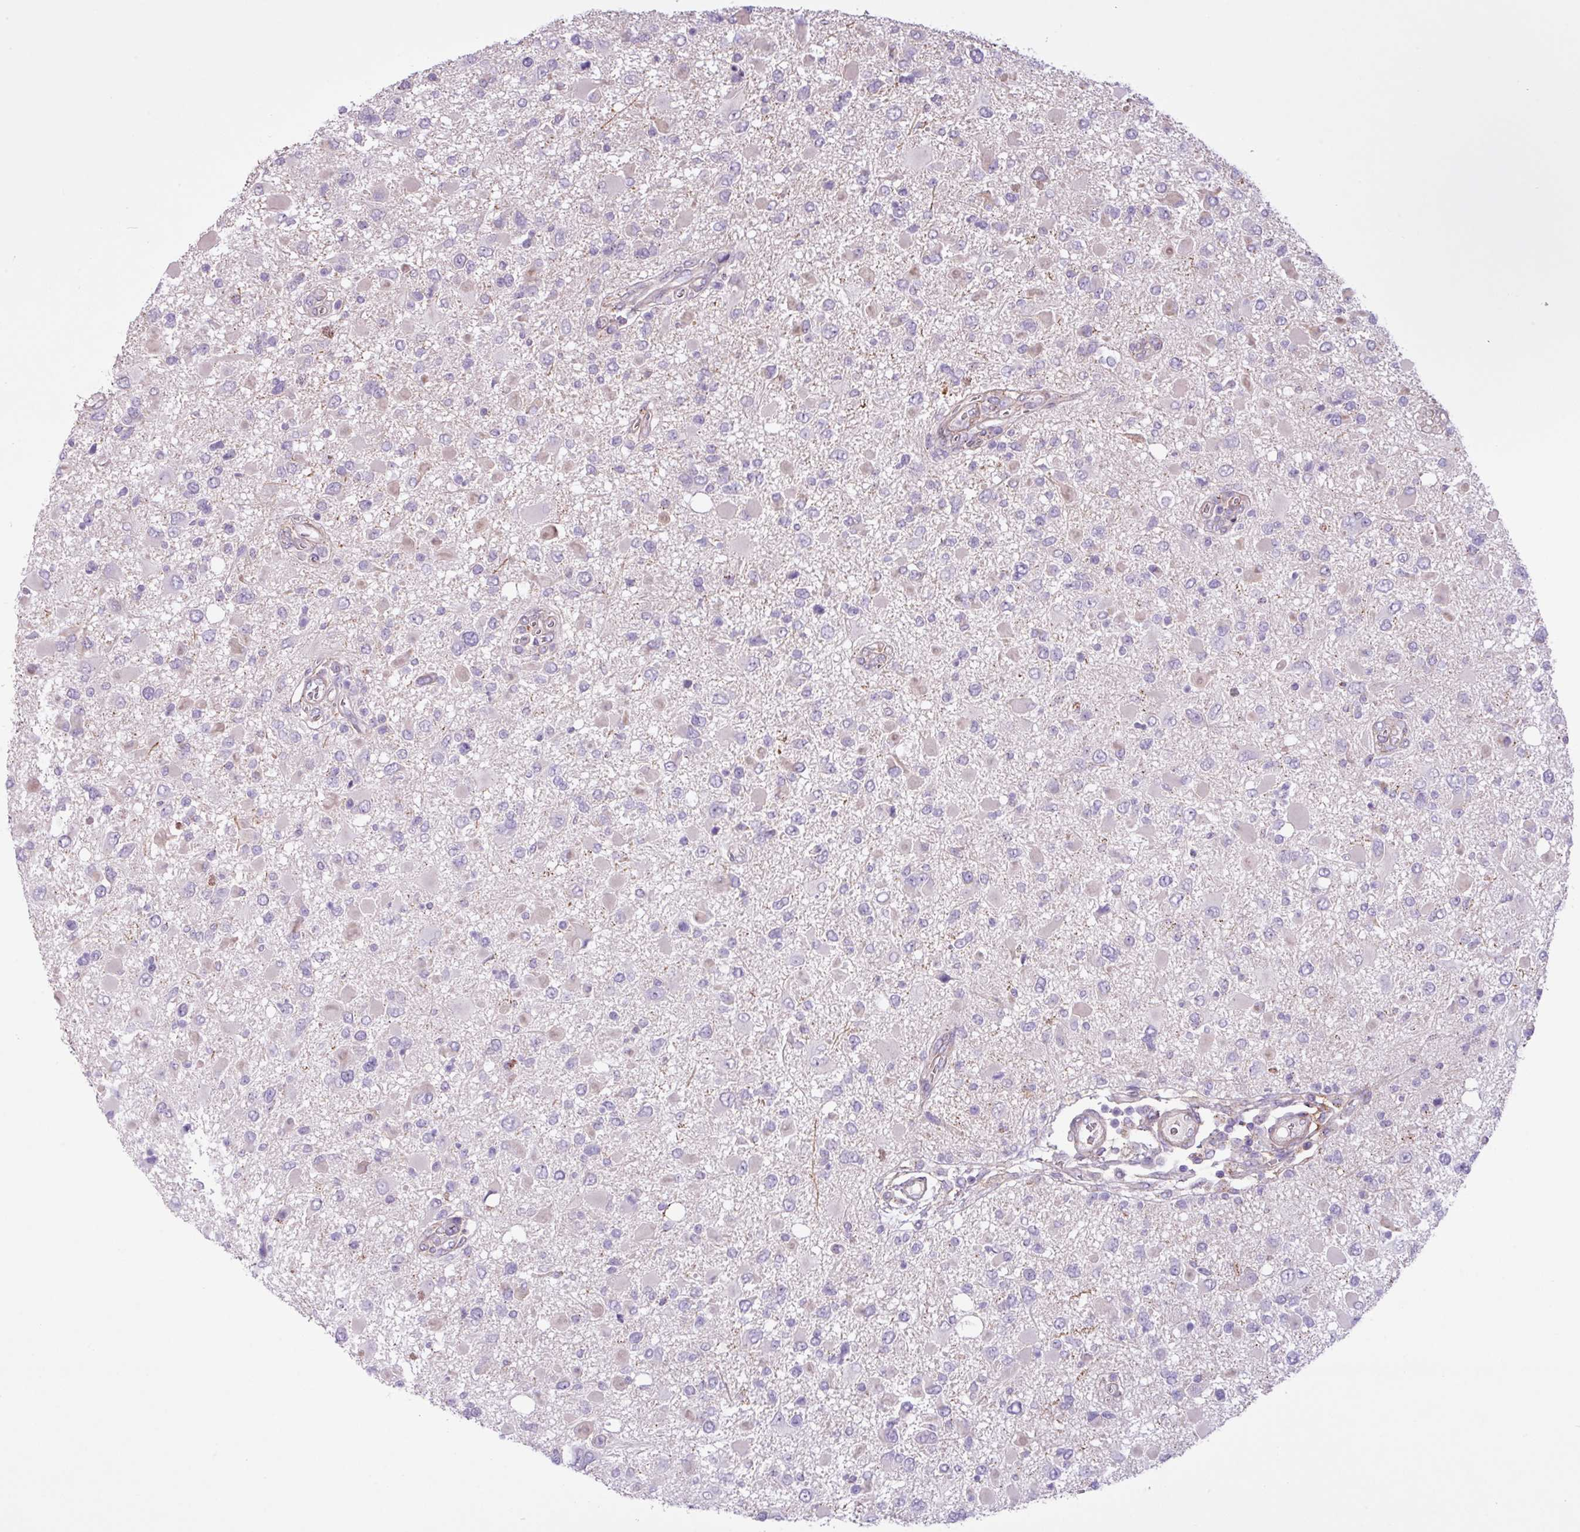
{"staining": {"intensity": "negative", "quantity": "none", "location": "none"}, "tissue": "glioma", "cell_type": "Tumor cells", "image_type": "cancer", "snomed": [{"axis": "morphology", "description": "Glioma, malignant, High grade"}, {"axis": "topography", "description": "Brain"}], "caption": "The micrograph displays no staining of tumor cells in glioma.", "gene": "CD248", "patient": {"sex": "male", "age": 53}}